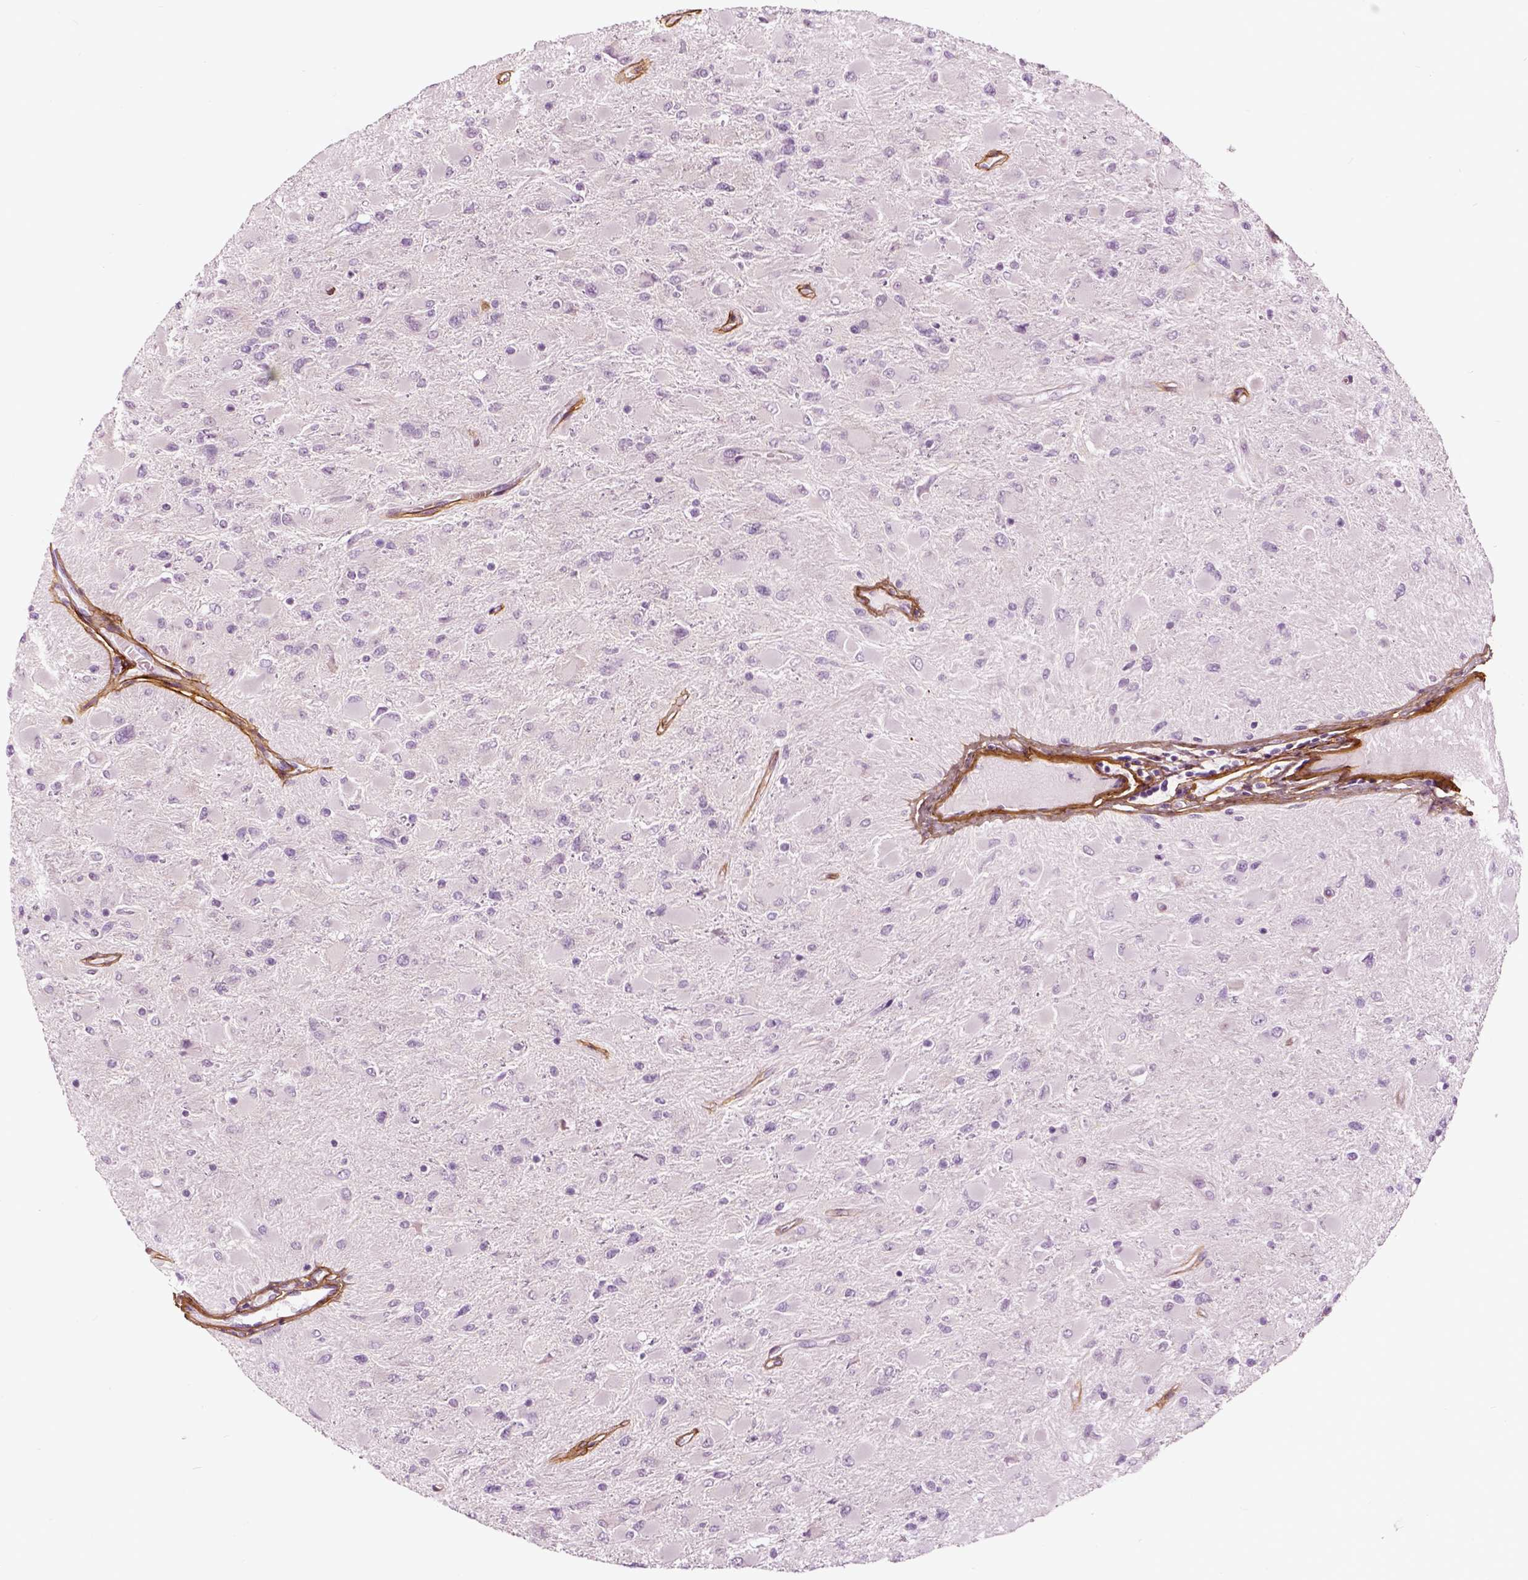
{"staining": {"intensity": "negative", "quantity": "none", "location": "none"}, "tissue": "glioma", "cell_type": "Tumor cells", "image_type": "cancer", "snomed": [{"axis": "morphology", "description": "Glioma, malignant, High grade"}, {"axis": "topography", "description": "Cerebral cortex"}], "caption": "Immunohistochemical staining of malignant glioma (high-grade) displays no significant staining in tumor cells.", "gene": "COL6A2", "patient": {"sex": "female", "age": 36}}